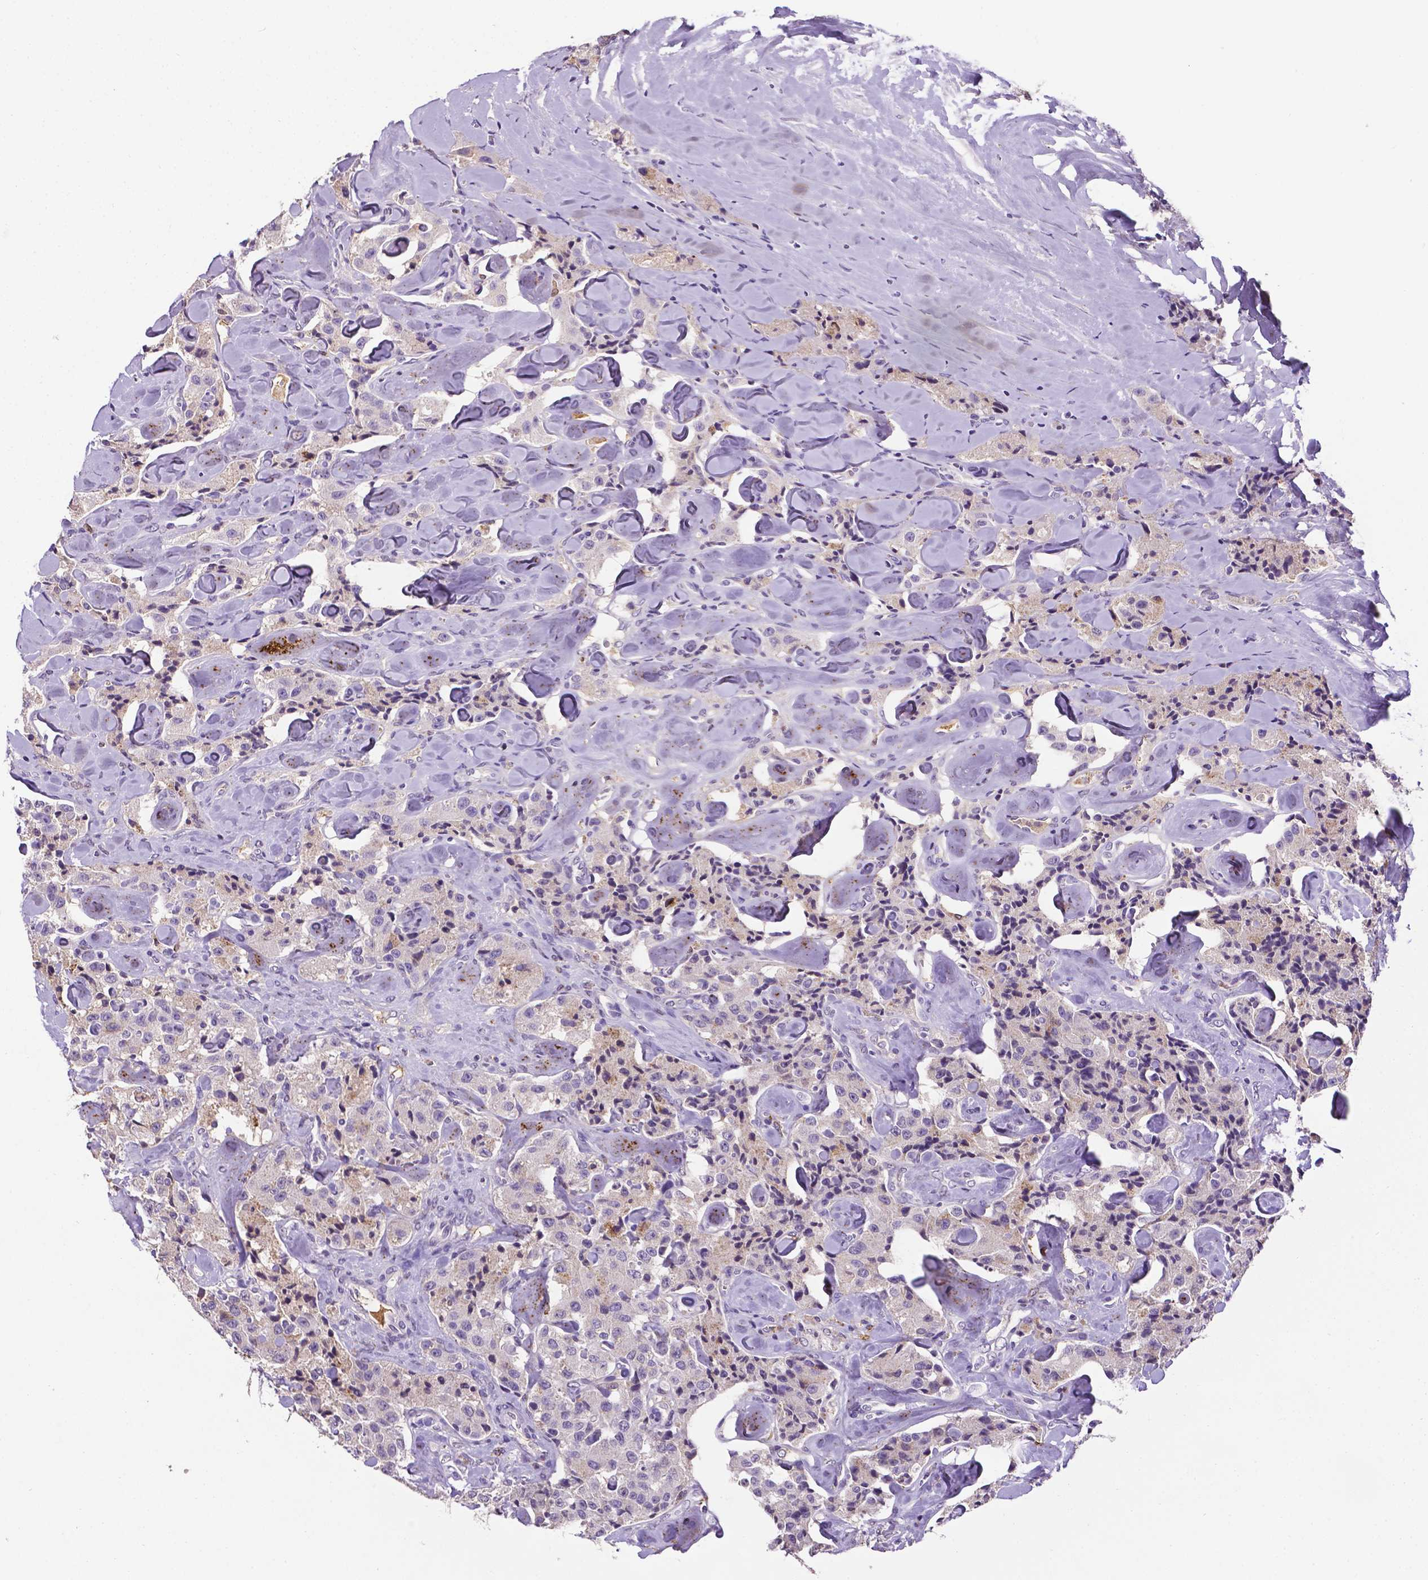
{"staining": {"intensity": "negative", "quantity": "none", "location": "none"}, "tissue": "carcinoid", "cell_type": "Tumor cells", "image_type": "cancer", "snomed": [{"axis": "morphology", "description": "Carcinoid, malignant, NOS"}, {"axis": "topography", "description": "Pancreas"}], "caption": "An image of human carcinoid is negative for staining in tumor cells. (Stains: DAB IHC with hematoxylin counter stain, Microscopy: brightfield microscopy at high magnification).", "gene": "APOE", "patient": {"sex": "male", "age": 41}}